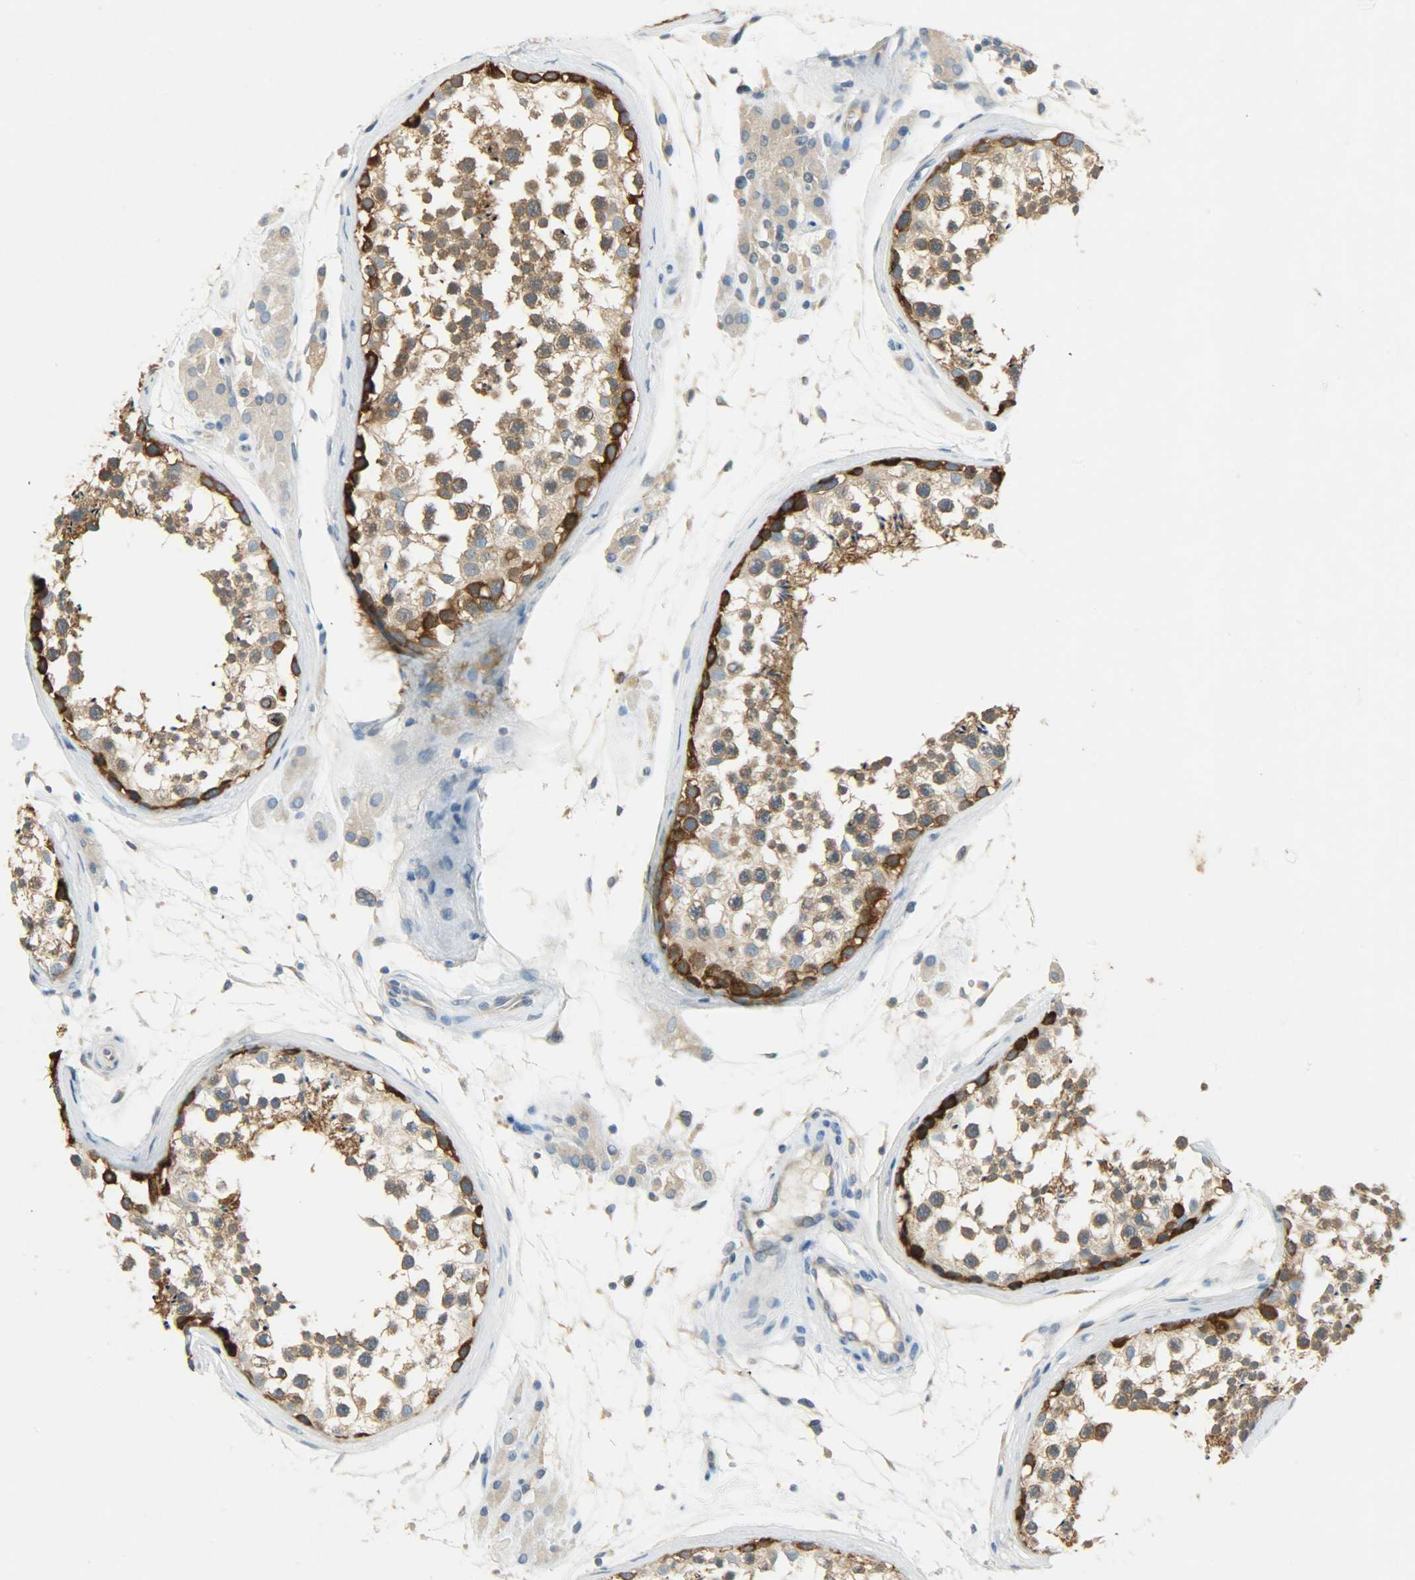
{"staining": {"intensity": "strong", "quantity": ">75%", "location": "cytoplasmic/membranous,nuclear"}, "tissue": "testis", "cell_type": "Cells in seminiferous ducts", "image_type": "normal", "snomed": [{"axis": "morphology", "description": "Normal tissue, NOS"}, {"axis": "topography", "description": "Testis"}], "caption": "DAB immunohistochemical staining of benign testis demonstrates strong cytoplasmic/membranous,nuclear protein positivity in about >75% of cells in seminiferous ducts. The staining was performed using DAB (3,3'-diaminobenzidine), with brown indicating positive protein expression. Nuclei are stained blue with hematoxylin.", "gene": "DSG2", "patient": {"sex": "male", "age": 46}}